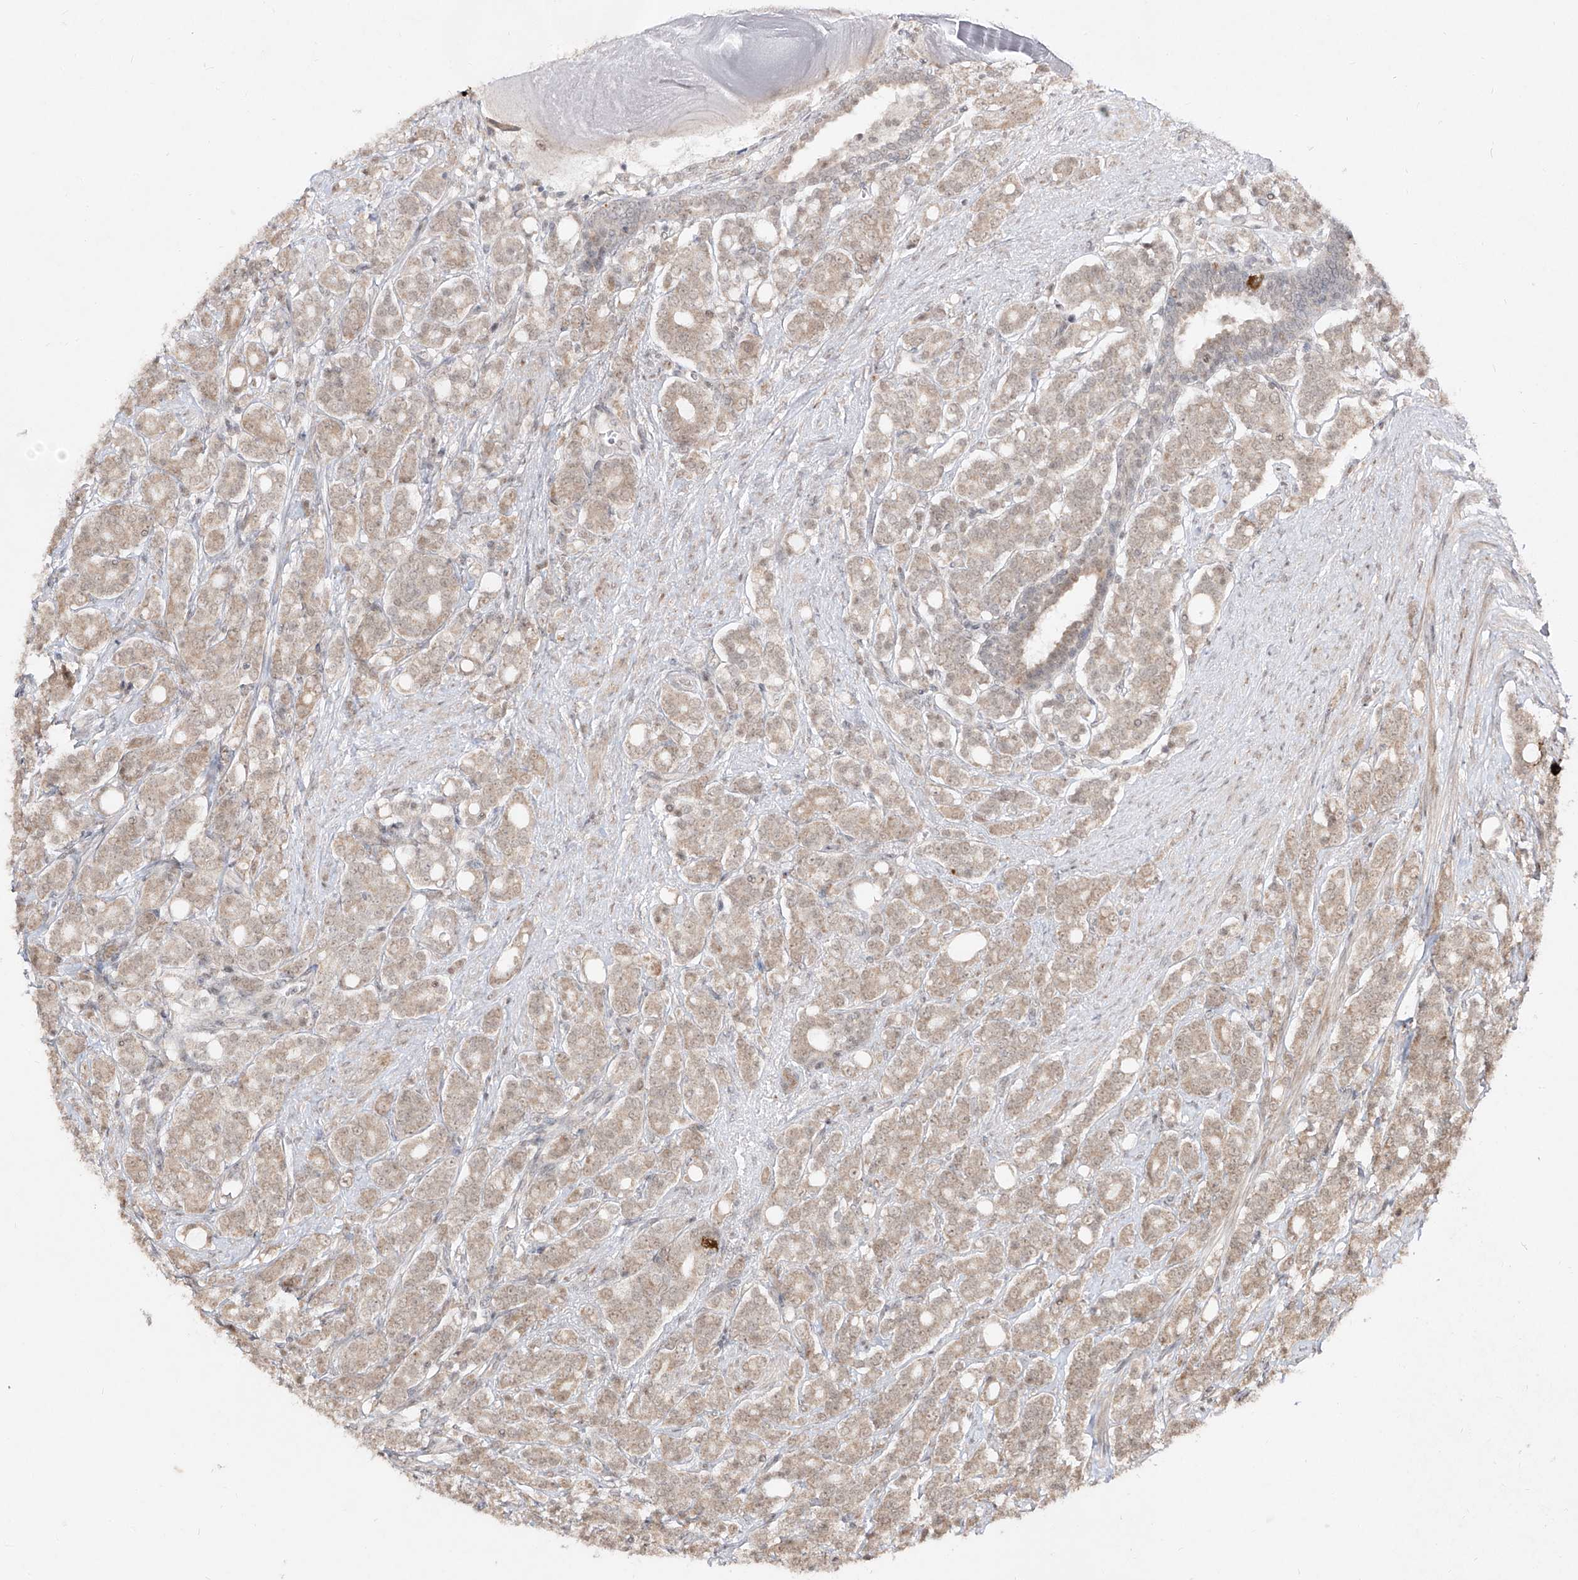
{"staining": {"intensity": "weak", "quantity": ">75%", "location": "cytoplasmic/membranous,nuclear"}, "tissue": "prostate cancer", "cell_type": "Tumor cells", "image_type": "cancer", "snomed": [{"axis": "morphology", "description": "Adenocarcinoma, High grade"}, {"axis": "topography", "description": "Prostate"}], "caption": "There is low levels of weak cytoplasmic/membranous and nuclear expression in tumor cells of adenocarcinoma (high-grade) (prostate), as demonstrated by immunohistochemical staining (brown color).", "gene": "SNRNP27", "patient": {"sex": "male", "age": 62}}